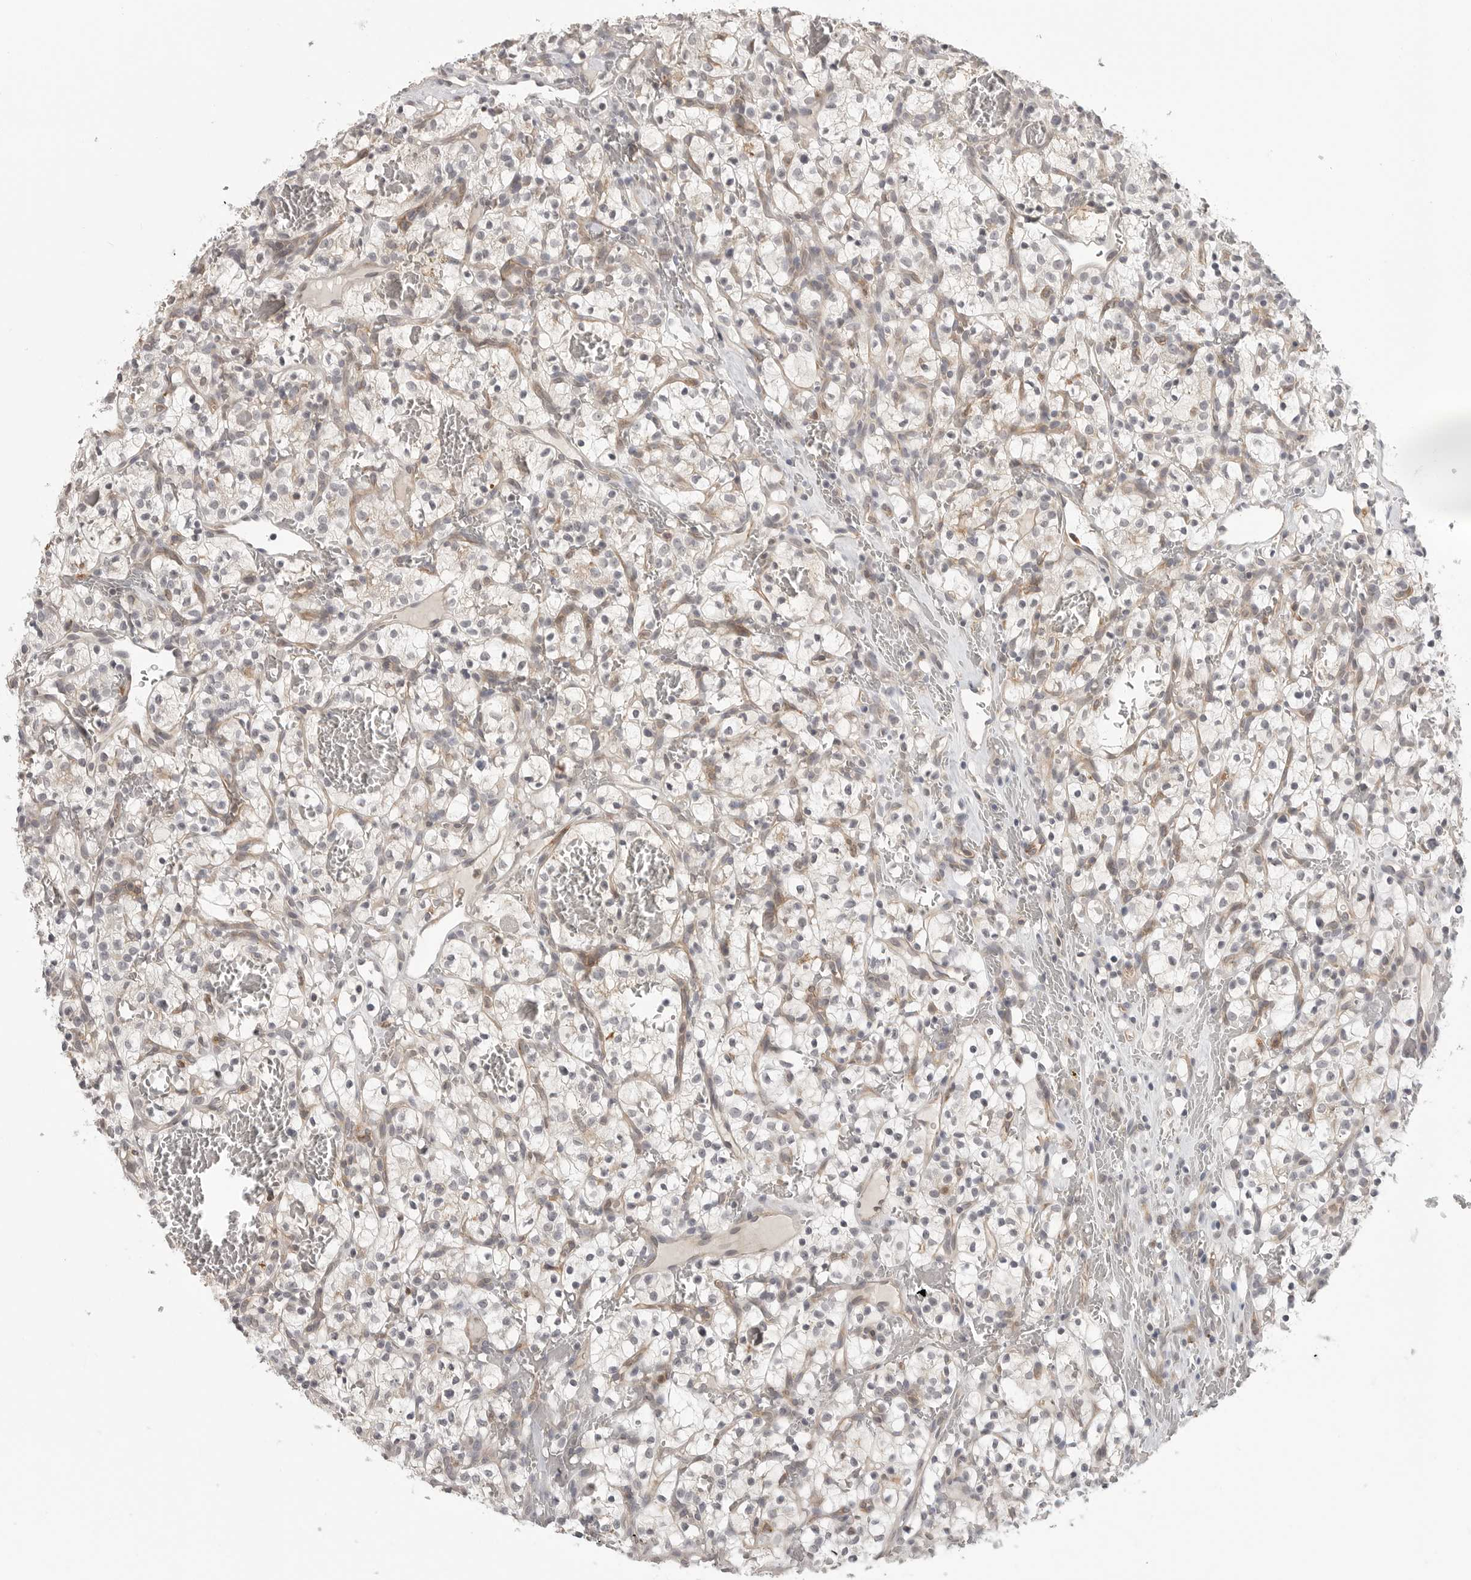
{"staining": {"intensity": "negative", "quantity": "none", "location": "none"}, "tissue": "renal cancer", "cell_type": "Tumor cells", "image_type": "cancer", "snomed": [{"axis": "morphology", "description": "Adenocarcinoma, NOS"}, {"axis": "topography", "description": "Kidney"}], "caption": "This is an IHC photomicrograph of renal adenocarcinoma. There is no expression in tumor cells.", "gene": "IFNGR1", "patient": {"sex": "female", "age": 57}}